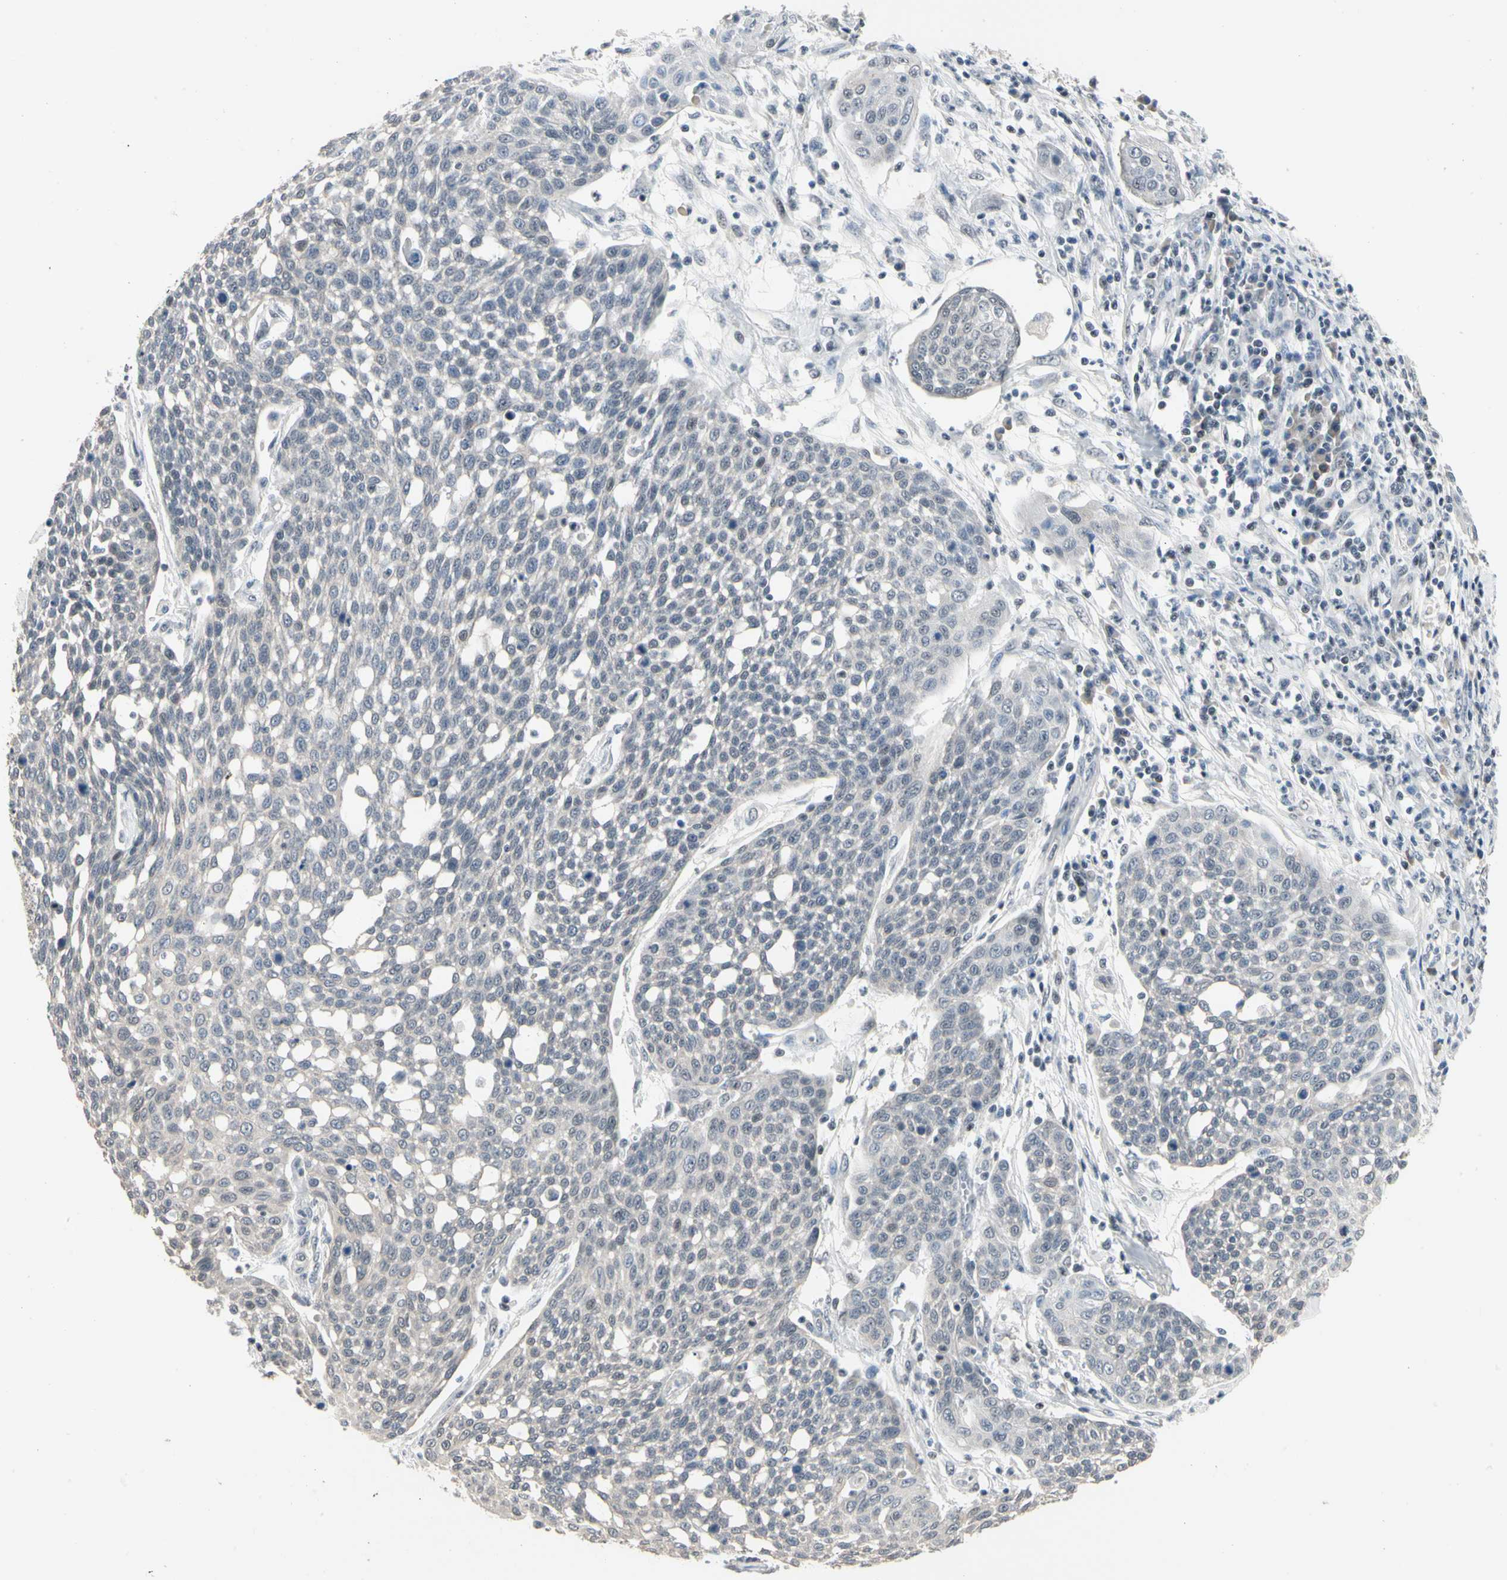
{"staining": {"intensity": "negative", "quantity": "none", "location": "none"}, "tissue": "cervical cancer", "cell_type": "Tumor cells", "image_type": "cancer", "snomed": [{"axis": "morphology", "description": "Squamous cell carcinoma, NOS"}, {"axis": "topography", "description": "Cervix"}], "caption": "Immunohistochemical staining of human cervical cancer (squamous cell carcinoma) displays no significant positivity in tumor cells.", "gene": "GREM1", "patient": {"sex": "female", "age": 34}}